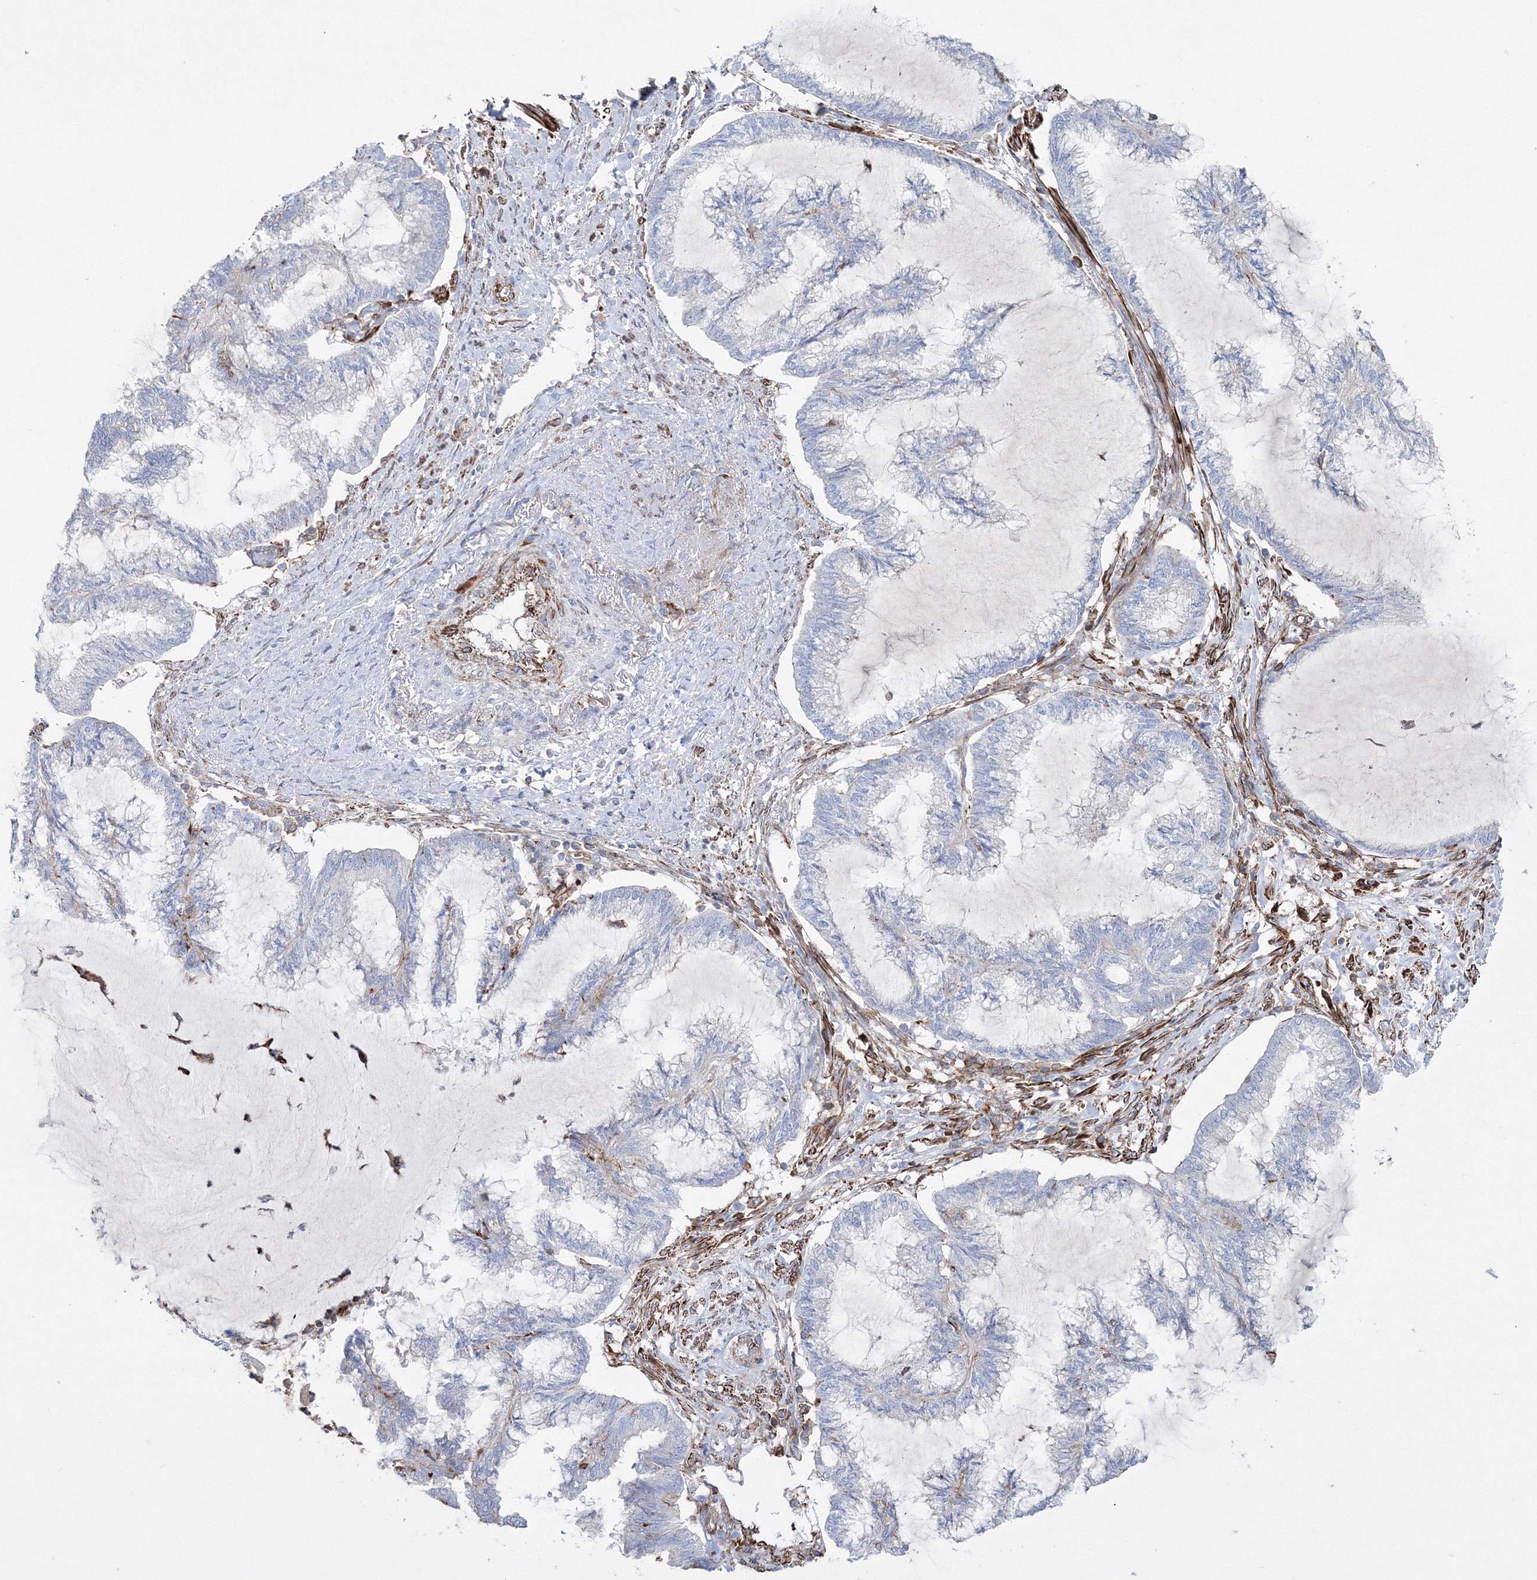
{"staining": {"intensity": "negative", "quantity": "none", "location": "none"}, "tissue": "endometrial cancer", "cell_type": "Tumor cells", "image_type": "cancer", "snomed": [{"axis": "morphology", "description": "Adenocarcinoma, NOS"}, {"axis": "topography", "description": "Endometrium"}], "caption": "This is an IHC histopathology image of endometrial cancer (adenocarcinoma). There is no positivity in tumor cells.", "gene": "GPR82", "patient": {"sex": "female", "age": 86}}